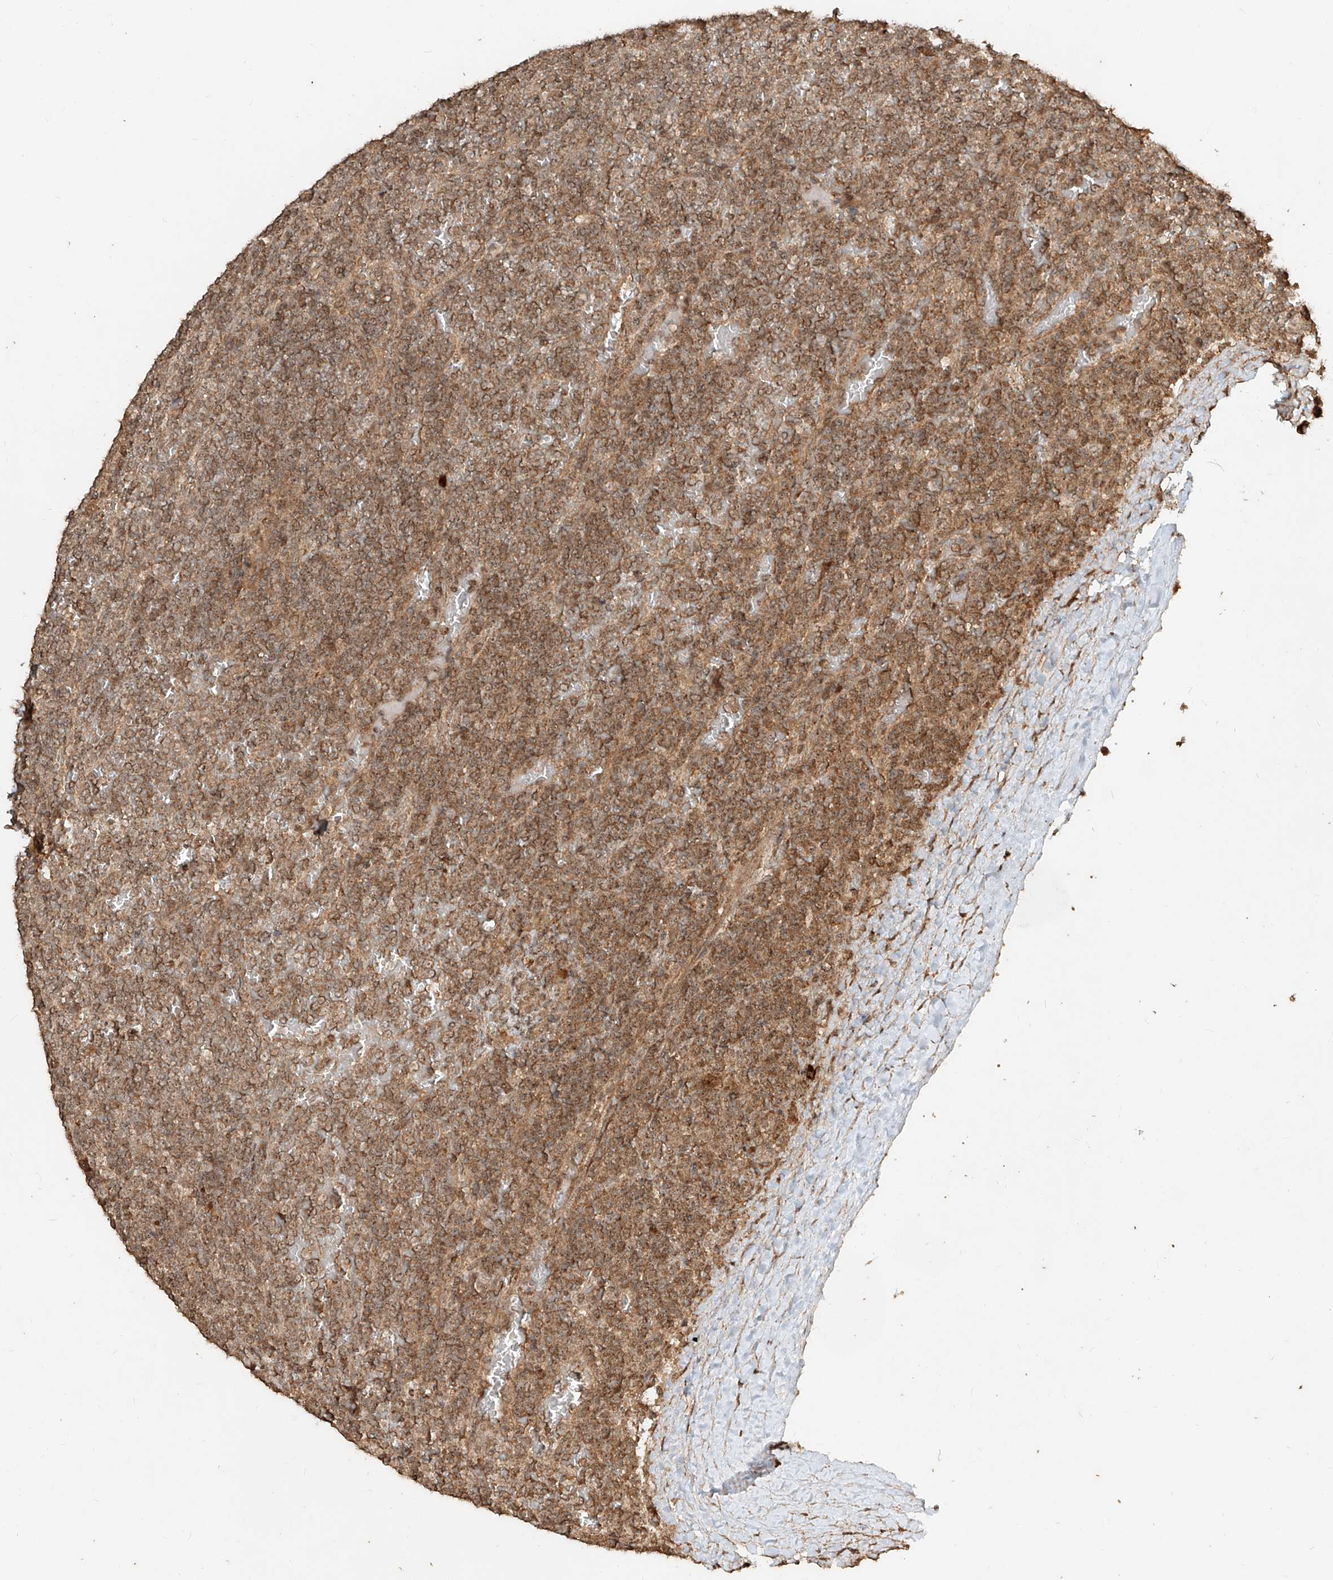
{"staining": {"intensity": "moderate", "quantity": ">75%", "location": "cytoplasmic/membranous,nuclear"}, "tissue": "lymphoma", "cell_type": "Tumor cells", "image_type": "cancer", "snomed": [{"axis": "morphology", "description": "Malignant lymphoma, non-Hodgkin's type, Low grade"}, {"axis": "topography", "description": "Spleen"}], "caption": "Malignant lymphoma, non-Hodgkin's type (low-grade) stained with immunohistochemistry displays moderate cytoplasmic/membranous and nuclear expression in about >75% of tumor cells.", "gene": "ZNF660", "patient": {"sex": "female", "age": 19}}